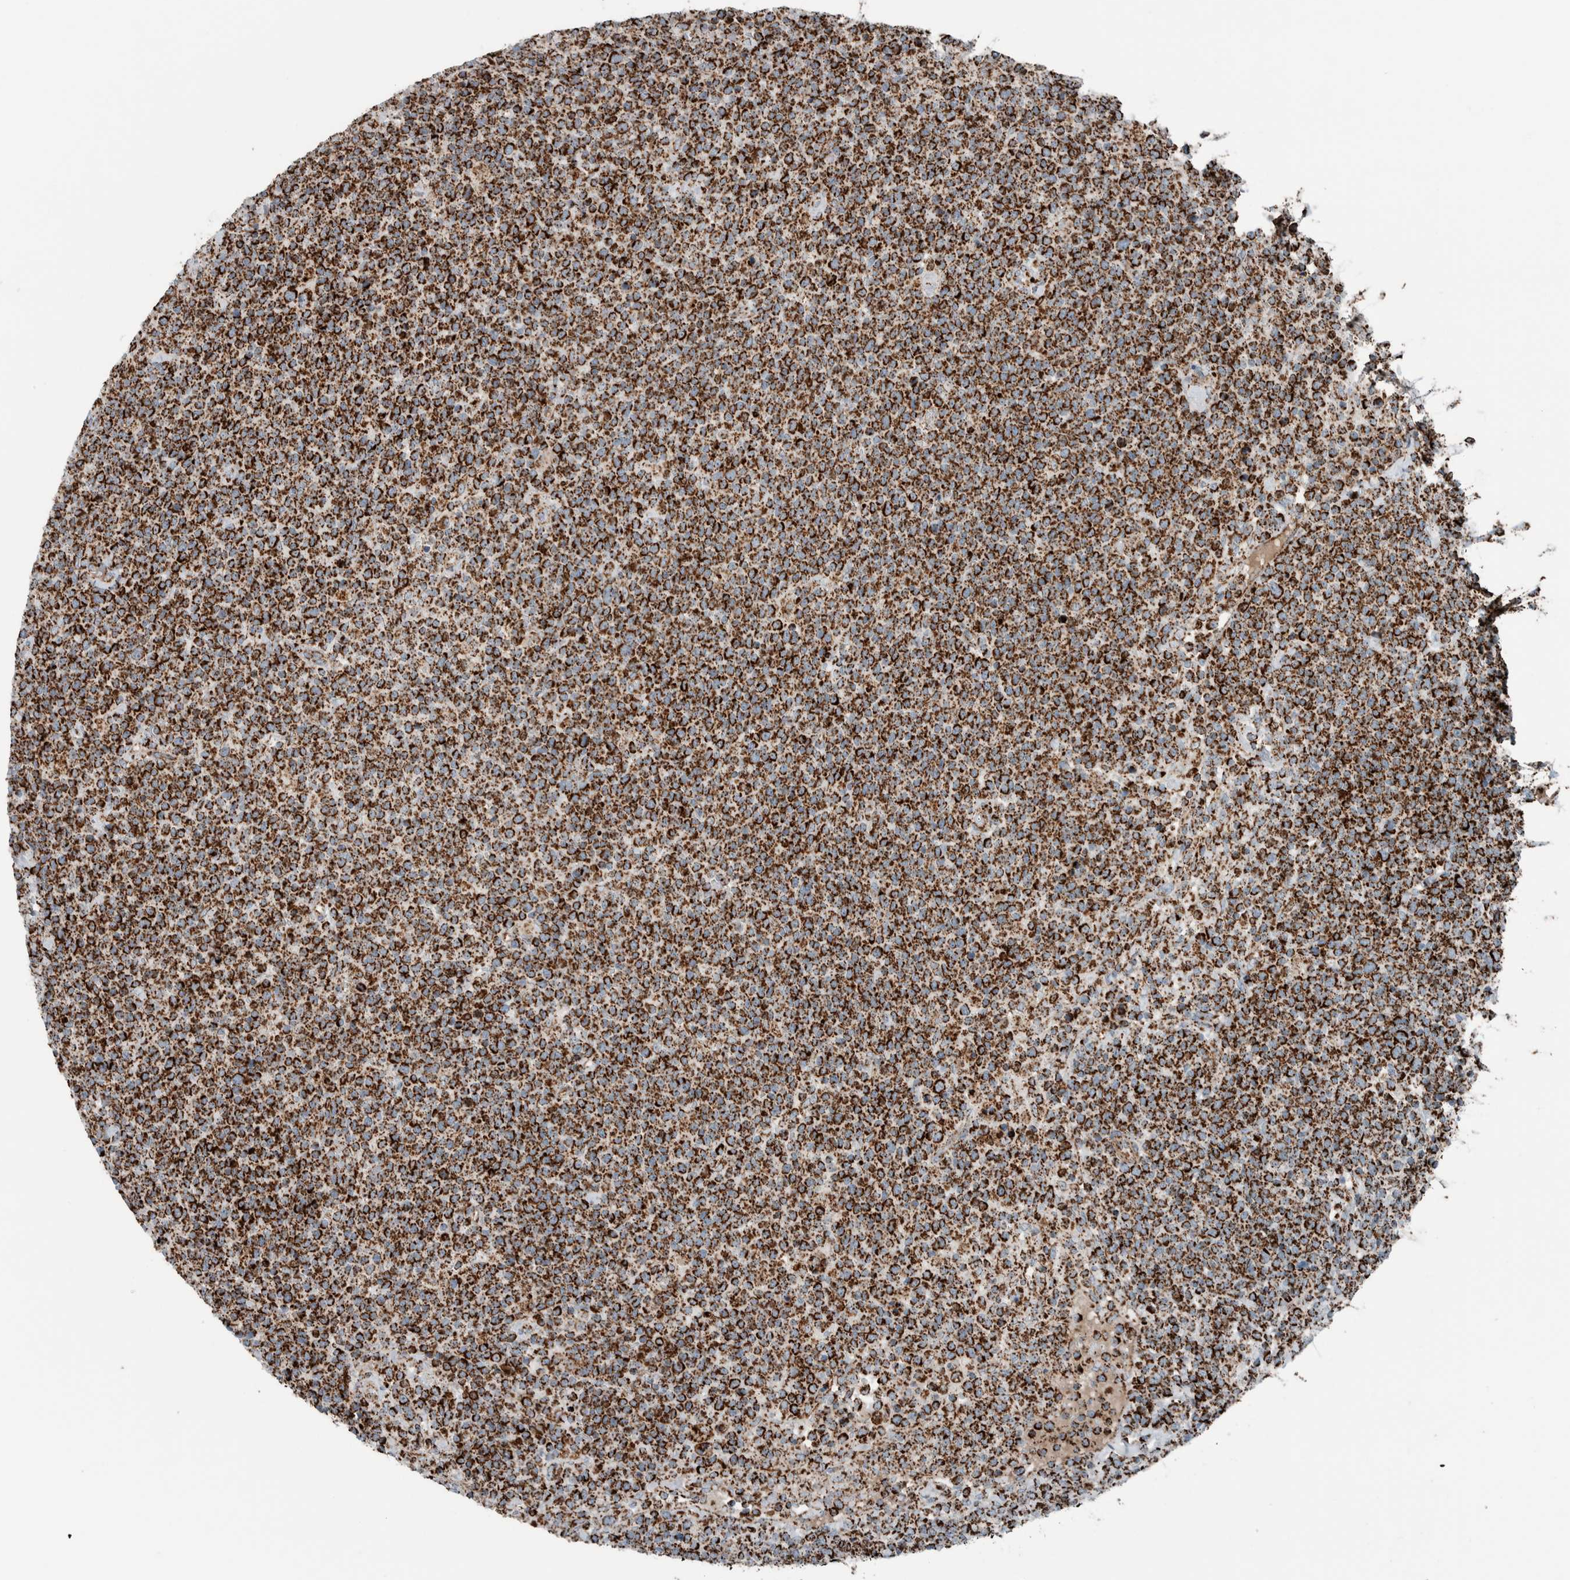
{"staining": {"intensity": "strong", "quantity": ">75%", "location": "cytoplasmic/membranous"}, "tissue": "lymphoma", "cell_type": "Tumor cells", "image_type": "cancer", "snomed": [{"axis": "morphology", "description": "Malignant lymphoma, non-Hodgkin's type, High grade"}, {"axis": "topography", "description": "Lymph node"}], "caption": "Lymphoma stained with DAB (3,3'-diaminobenzidine) immunohistochemistry (IHC) exhibits high levels of strong cytoplasmic/membranous expression in approximately >75% of tumor cells.", "gene": "CNTROB", "patient": {"sex": "male", "age": 61}}